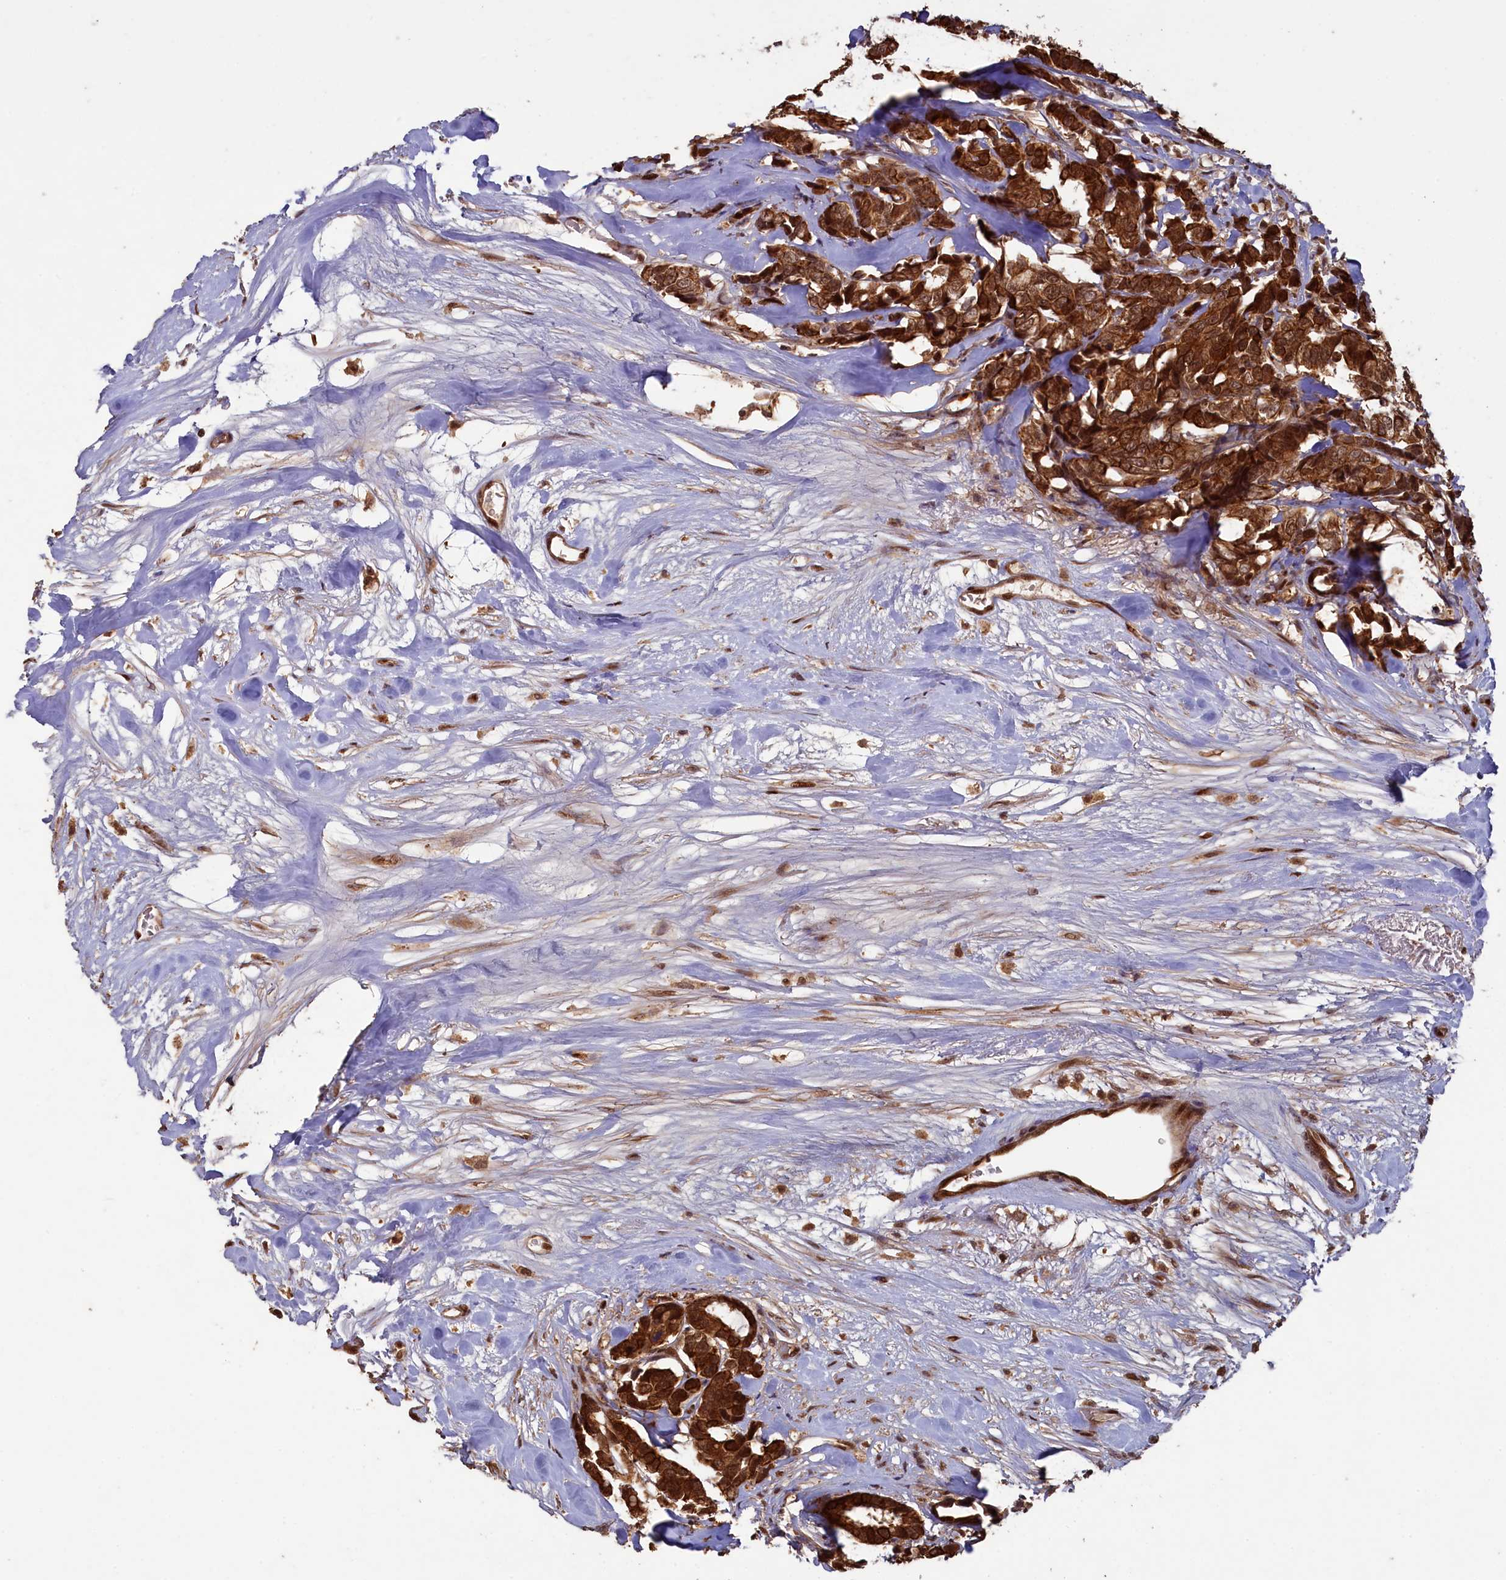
{"staining": {"intensity": "strong", "quantity": ">75%", "location": "cytoplasmic/membranous,nuclear"}, "tissue": "breast cancer", "cell_type": "Tumor cells", "image_type": "cancer", "snomed": [{"axis": "morphology", "description": "Duct carcinoma"}, {"axis": "topography", "description": "Breast"}], "caption": "Protein staining displays strong cytoplasmic/membranous and nuclear positivity in about >75% of tumor cells in breast cancer (infiltrating ductal carcinoma). The staining was performed using DAB (3,3'-diaminobenzidine) to visualize the protein expression in brown, while the nuclei were stained in blue with hematoxylin (Magnification: 20x).", "gene": "NAE1", "patient": {"sex": "female", "age": 87}}